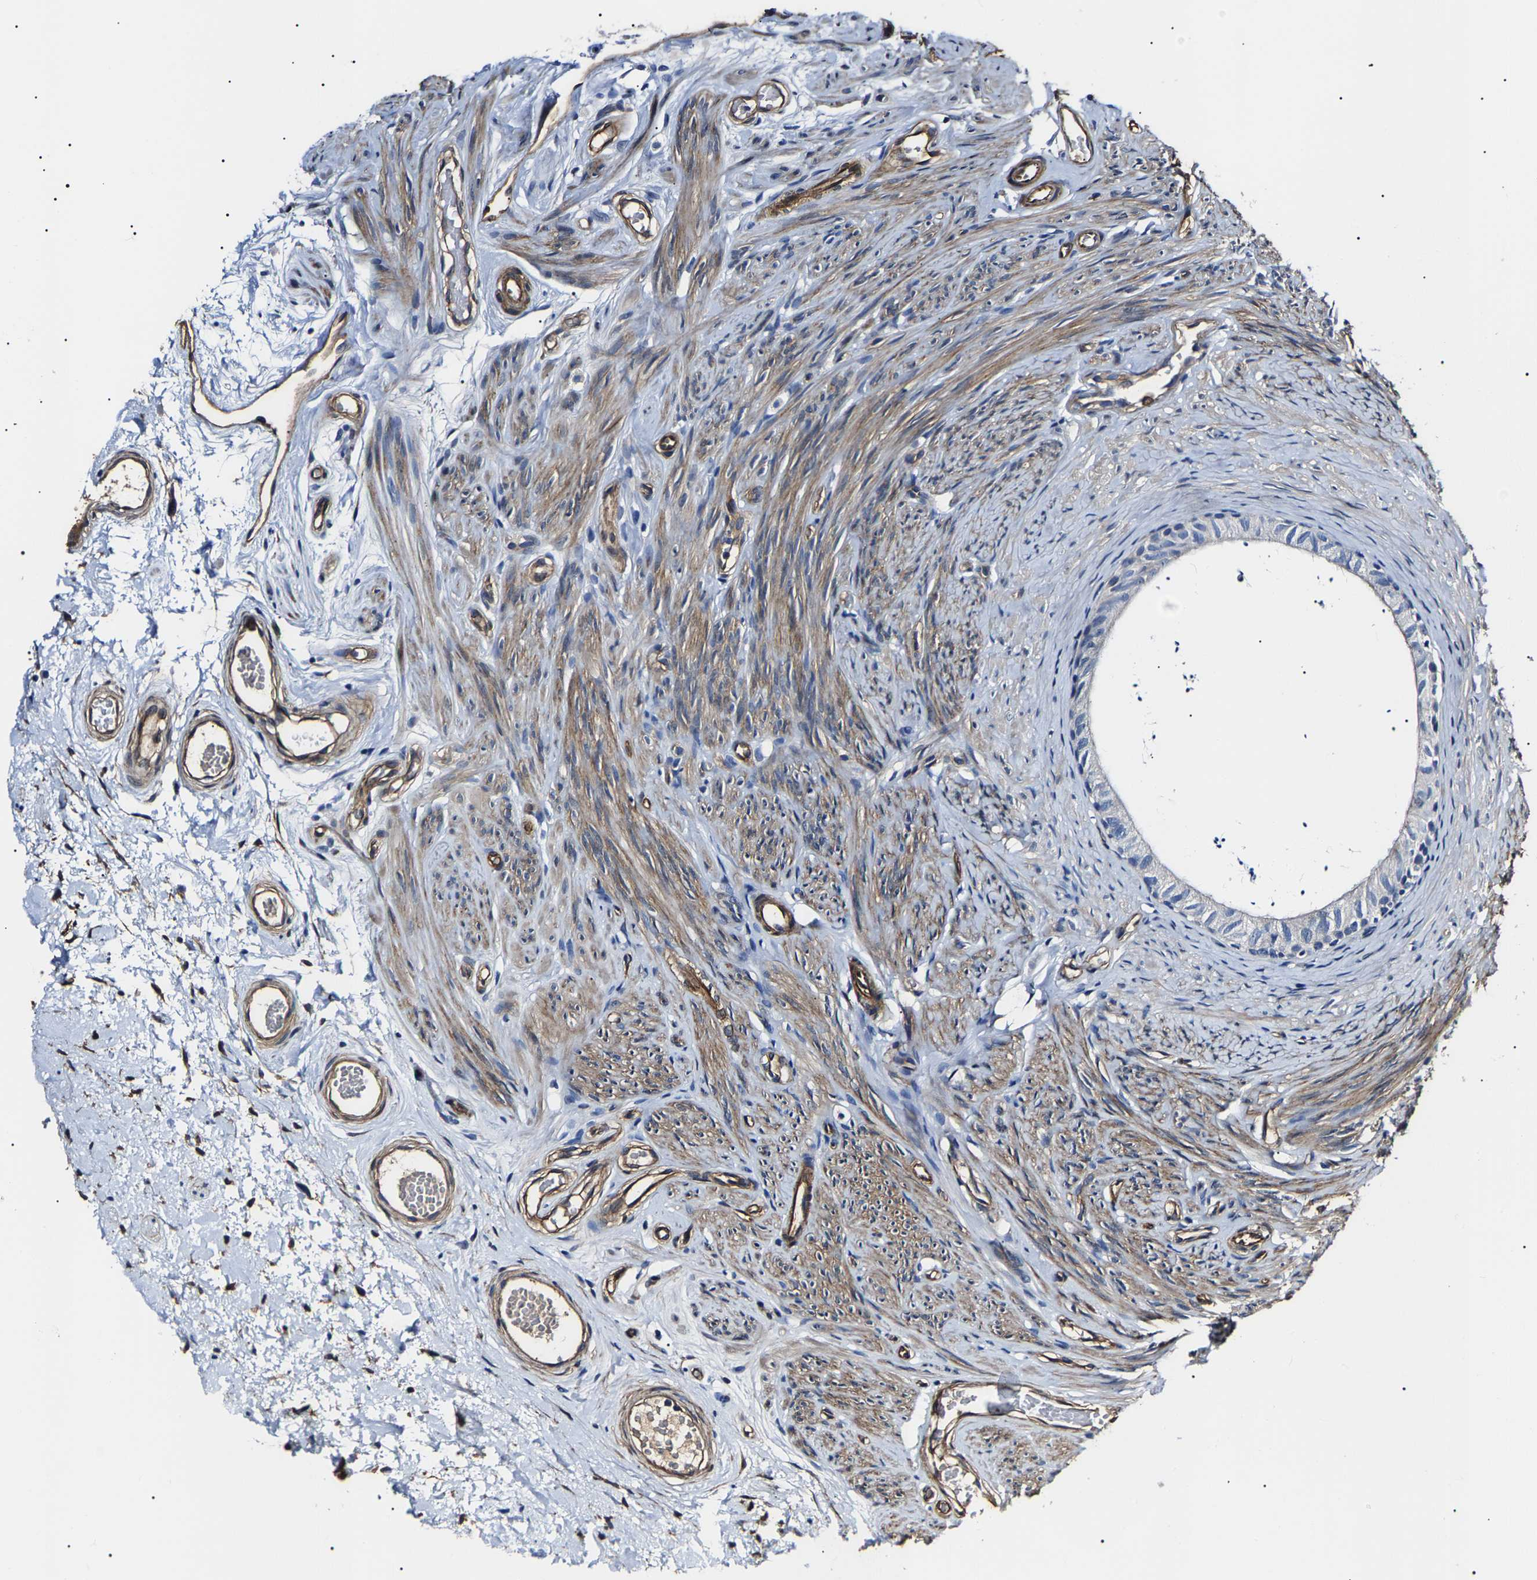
{"staining": {"intensity": "negative", "quantity": "none", "location": "none"}, "tissue": "epididymis", "cell_type": "Glandular cells", "image_type": "normal", "snomed": [{"axis": "morphology", "description": "Normal tissue, NOS"}, {"axis": "topography", "description": "Epididymis"}], "caption": "DAB (3,3'-diaminobenzidine) immunohistochemical staining of unremarkable epididymis exhibits no significant positivity in glandular cells.", "gene": "KLHL42", "patient": {"sex": "male", "age": 56}}